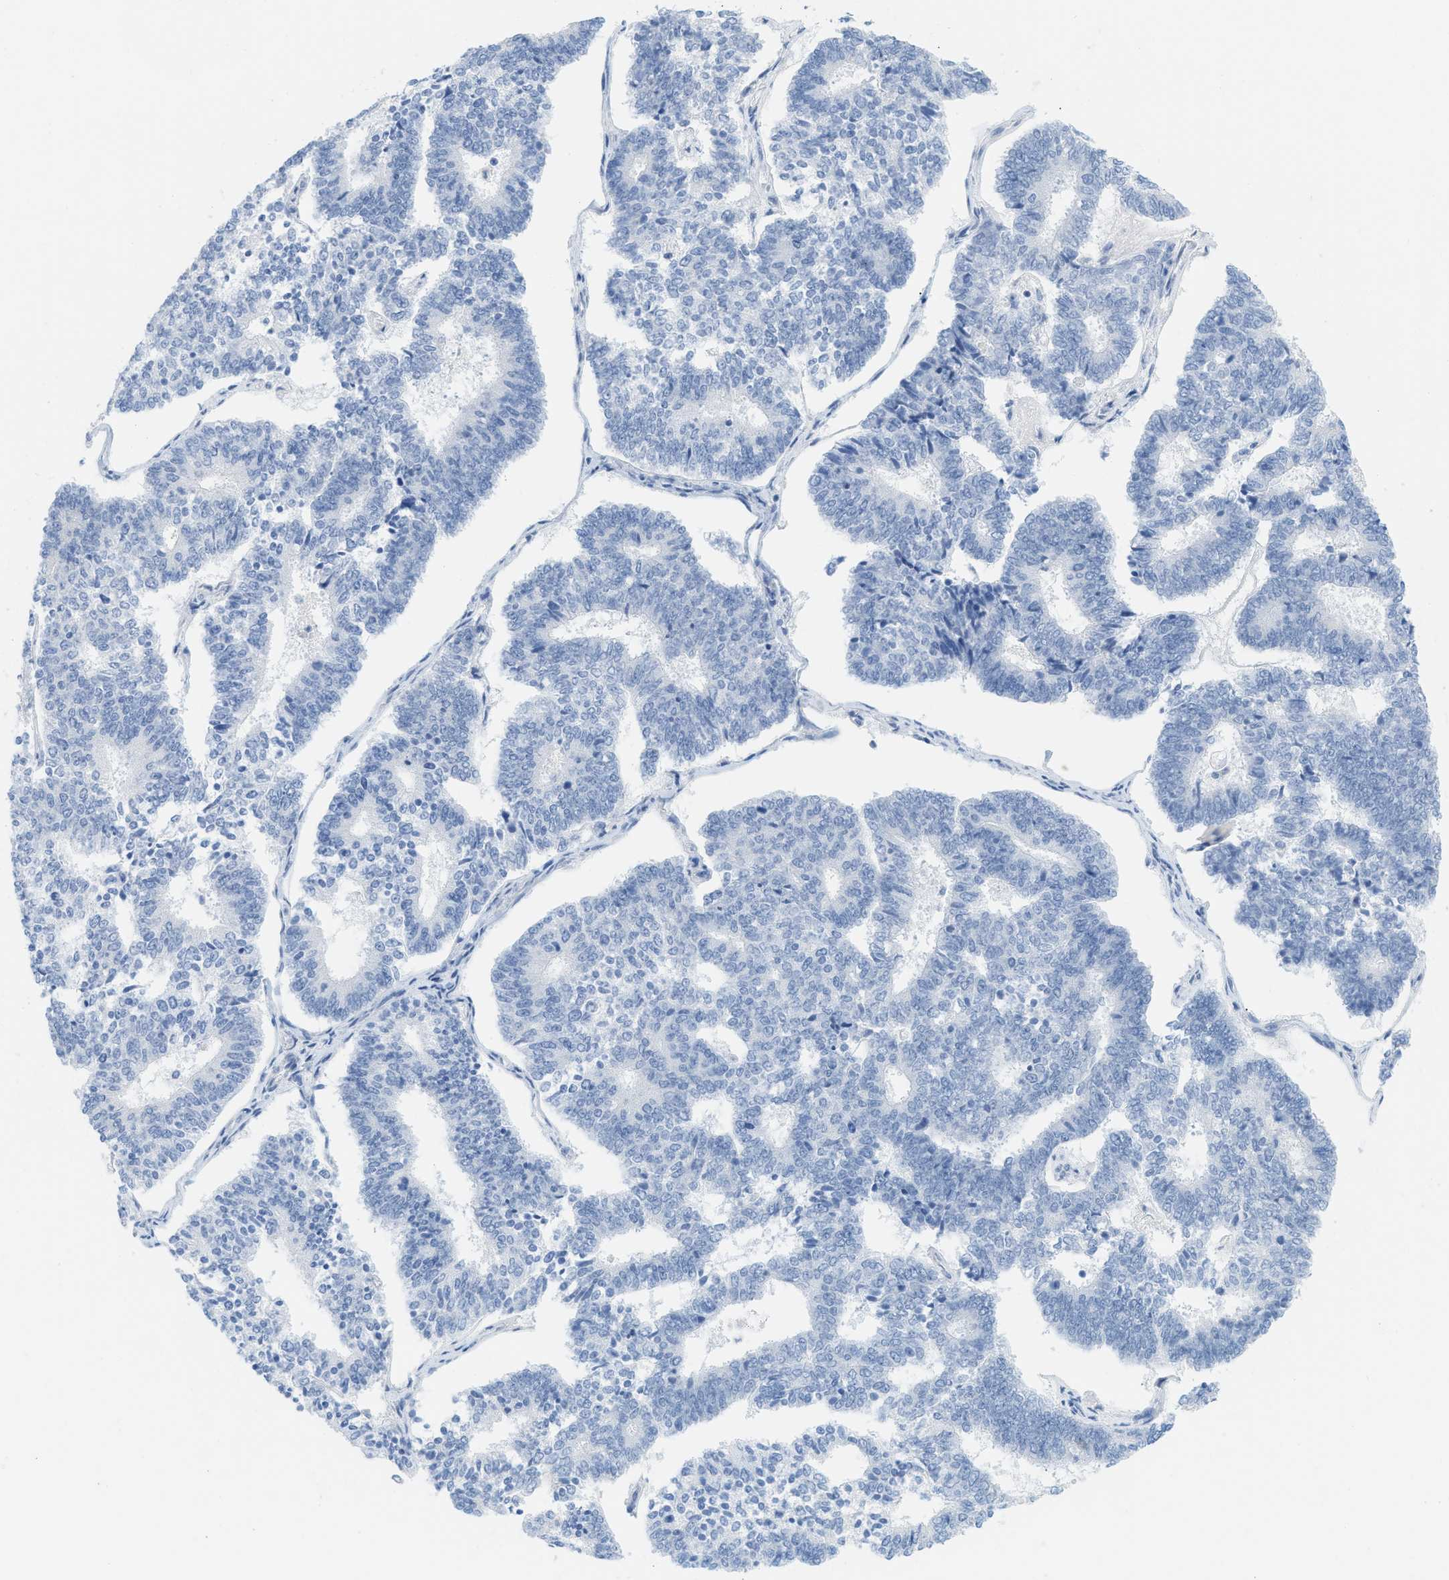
{"staining": {"intensity": "negative", "quantity": "none", "location": "none"}, "tissue": "endometrial cancer", "cell_type": "Tumor cells", "image_type": "cancer", "snomed": [{"axis": "morphology", "description": "Adenocarcinoma, NOS"}, {"axis": "topography", "description": "Endometrium"}], "caption": "Protein analysis of endometrial cancer (adenocarcinoma) demonstrates no significant positivity in tumor cells.", "gene": "PAPPA", "patient": {"sex": "female", "age": 70}}